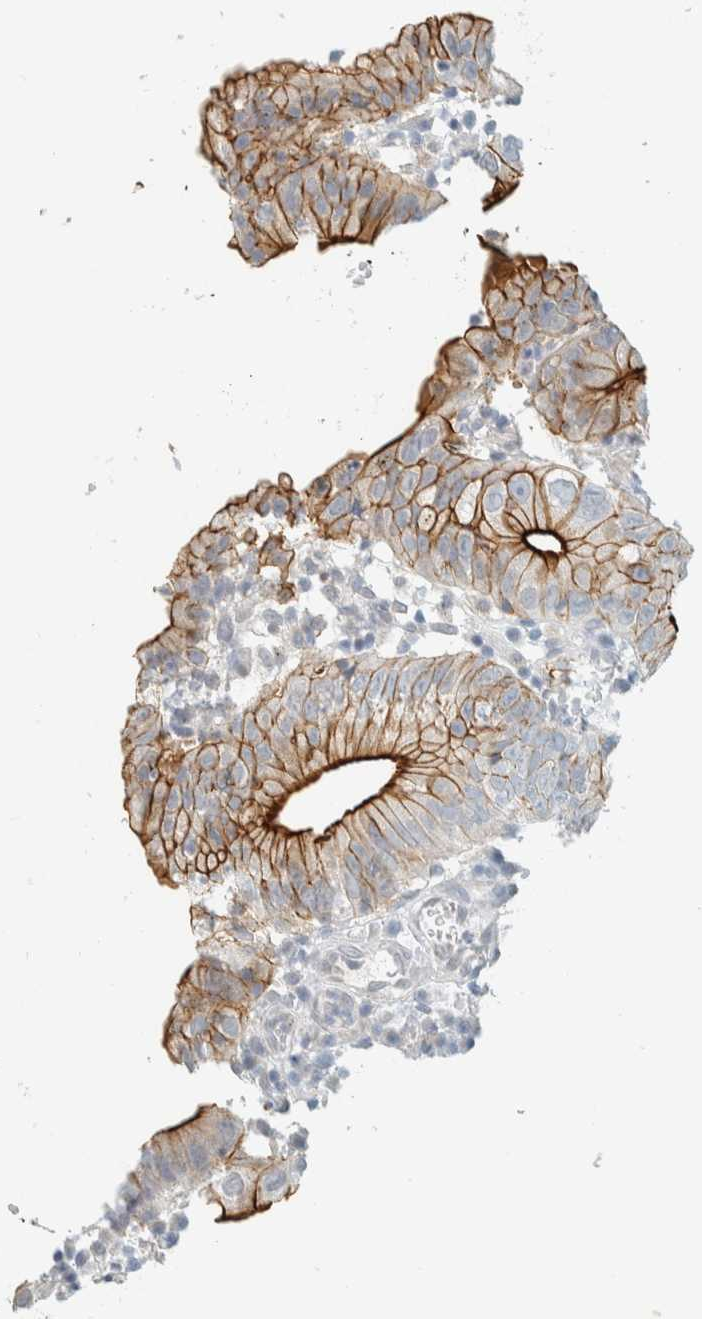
{"staining": {"intensity": "strong", "quantity": "25%-75%", "location": "cytoplasmic/membranous"}, "tissue": "stomach cancer", "cell_type": "Tumor cells", "image_type": "cancer", "snomed": [{"axis": "morphology", "description": "Adenocarcinoma, NOS"}, {"axis": "topography", "description": "Stomach"}], "caption": "A brown stain highlights strong cytoplasmic/membranous expression of a protein in human adenocarcinoma (stomach) tumor cells.", "gene": "C1QTNF12", "patient": {"sex": "male", "age": 59}}